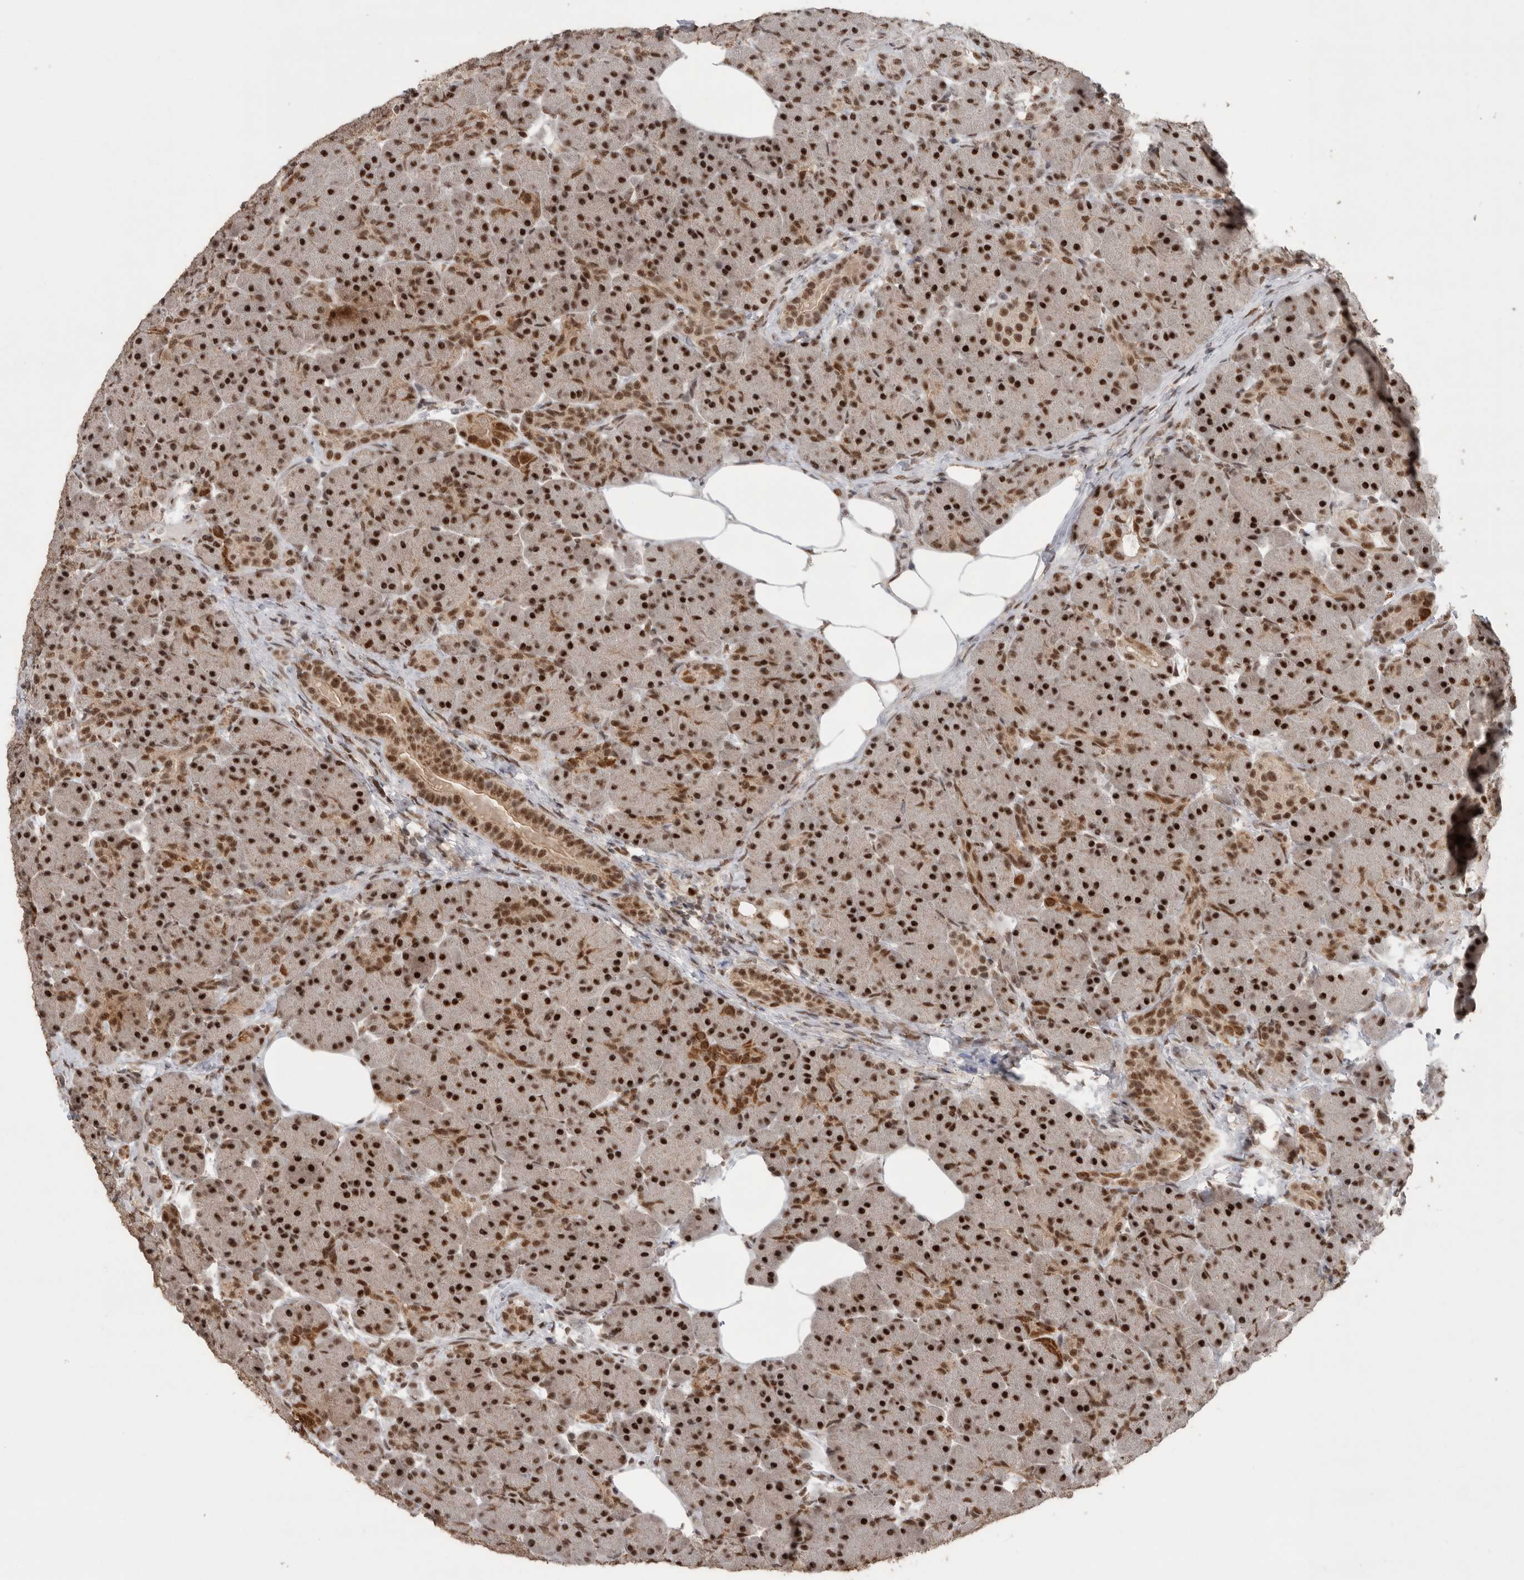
{"staining": {"intensity": "strong", "quantity": ">75%", "location": "cytoplasmic/membranous,nuclear"}, "tissue": "pancreas", "cell_type": "Exocrine glandular cells", "image_type": "normal", "snomed": [{"axis": "morphology", "description": "Normal tissue, NOS"}, {"axis": "topography", "description": "Pancreas"}], "caption": "Immunohistochemical staining of benign pancreas reveals >75% levels of strong cytoplasmic/membranous,nuclear protein positivity in about >75% of exocrine glandular cells. The staining was performed using DAB, with brown indicating positive protein expression. Nuclei are stained blue with hematoxylin.", "gene": "PPP1R10", "patient": {"sex": "male", "age": 63}}